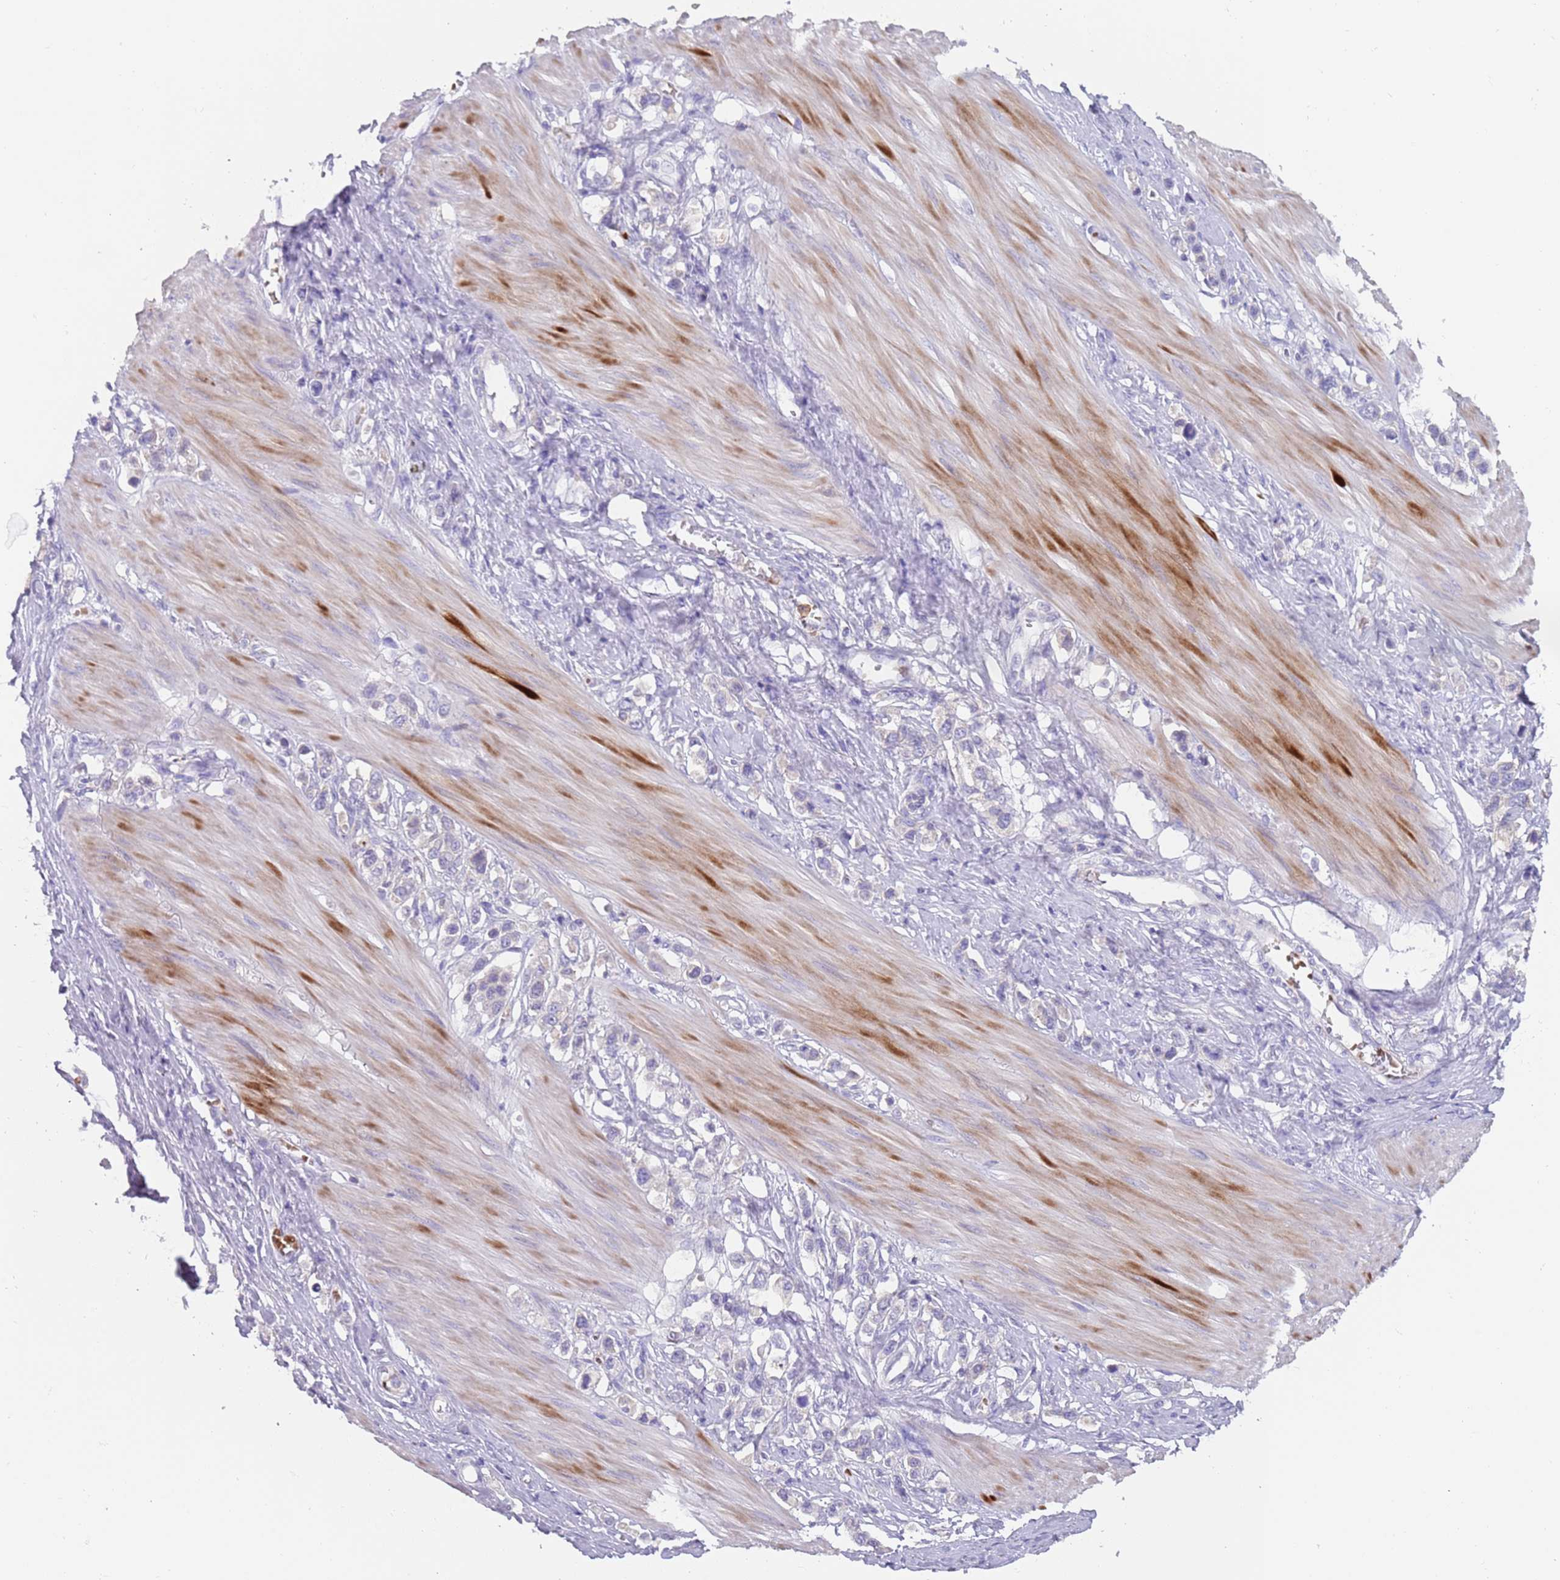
{"staining": {"intensity": "negative", "quantity": "none", "location": "none"}, "tissue": "stomach cancer", "cell_type": "Tumor cells", "image_type": "cancer", "snomed": [{"axis": "morphology", "description": "Adenocarcinoma, NOS"}, {"axis": "topography", "description": "Stomach"}], "caption": "Immunohistochemistry micrograph of neoplastic tissue: stomach adenocarcinoma stained with DAB (3,3'-diaminobenzidine) reveals no significant protein staining in tumor cells. (Stains: DAB (3,3'-diaminobenzidine) immunohistochemistry (IHC) with hematoxylin counter stain, Microscopy: brightfield microscopy at high magnification).", "gene": "TMEM251", "patient": {"sex": "female", "age": 65}}